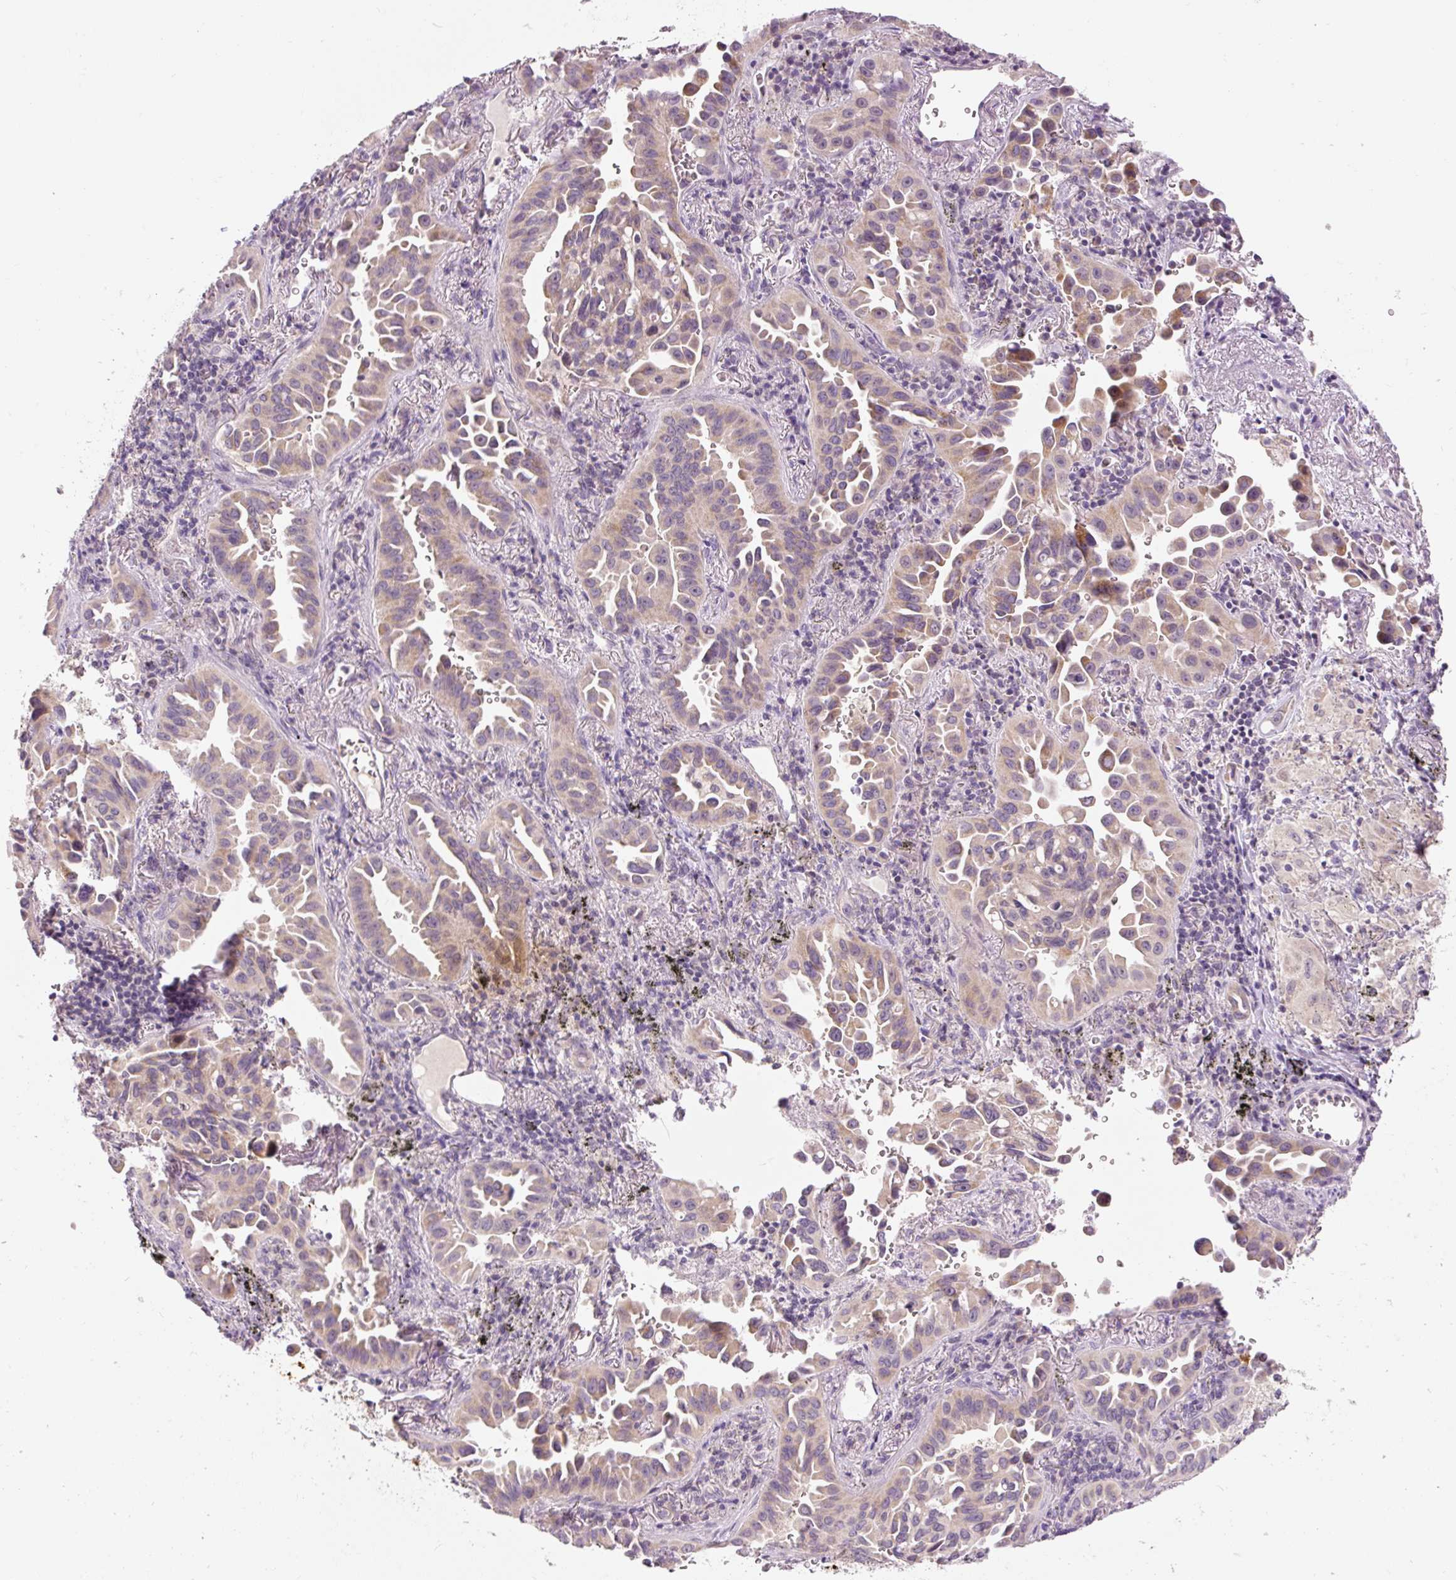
{"staining": {"intensity": "weak", "quantity": "25%-75%", "location": "cytoplasmic/membranous"}, "tissue": "lung cancer", "cell_type": "Tumor cells", "image_type": "cancer", "snomed": [{"axis": "morphology", "description": "Adenocarcinoma, NOS"}, {"axis": "topography", "description": "Lung"}], "caption": "Human adenocarcinoma (lung) stained for a protein (brown) exhibits weak cytoplasmic/membranous positive staining in approximately 25%-75% of tumor cells.", "gene": "FABP7", "patient": {"sex": "male", "age": 68}}